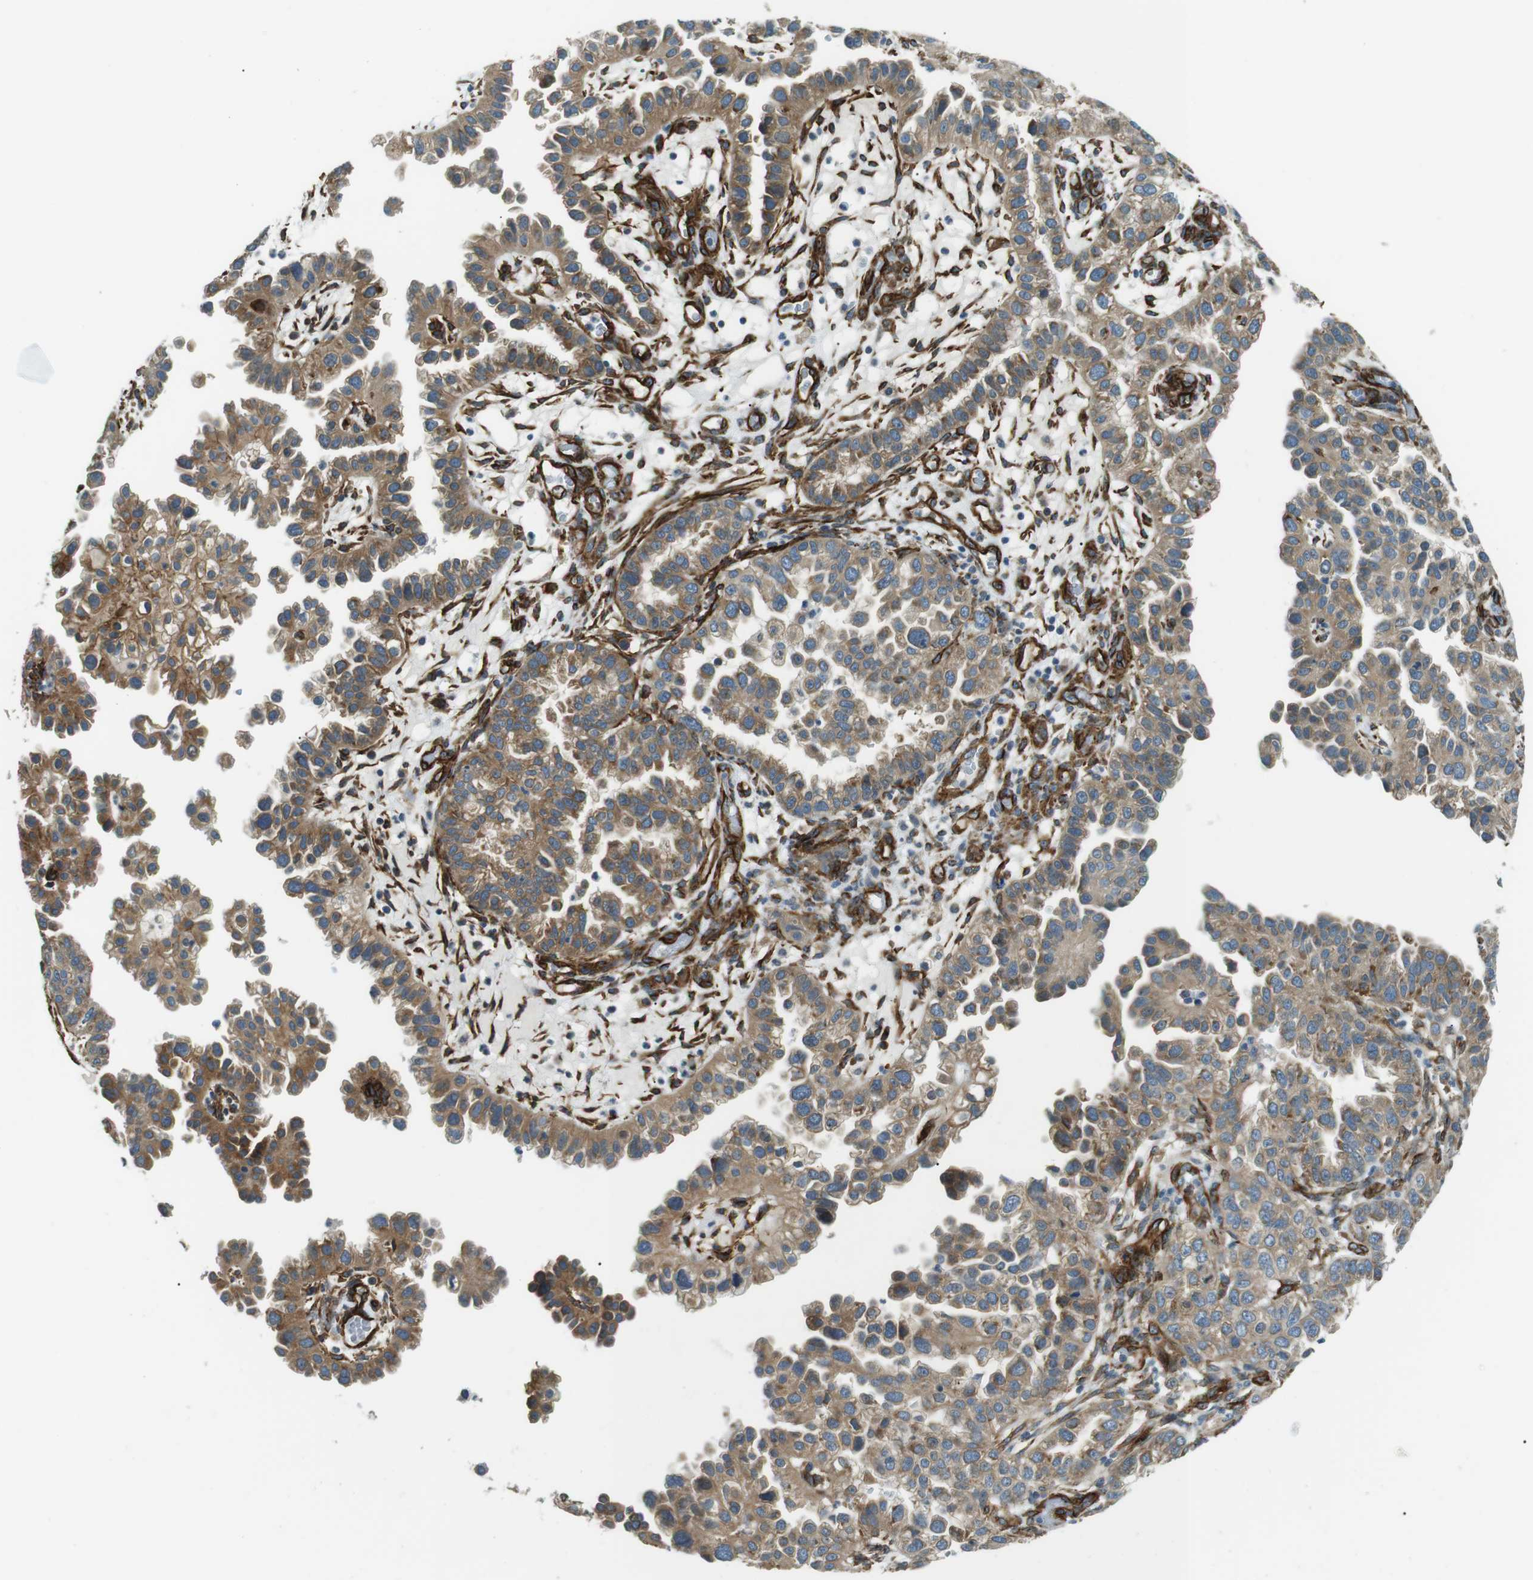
{"staining": {"intensity": "moderate", "quantity": ">75%", "location": "cytoplasmic/membranous"}, "tissue": "endometrial cancer", "cell_type": "Tumor cells", "image_type": "cancer", "snomed": [{"axis": "morphology", "description": "Adenocarcinoma, NOS"}, {"axis": "topography", "description": "Endometrium"}], "caption": "The micrograph displays immunohistochemical staining of endometrial cancer (adenocarcinoma). There is moderate cytoplasmic/membranous staining is appreciated in about >75% of tumor cells.", "gene": "ODR4", "patient": {"sex": "female", "age": 85}}